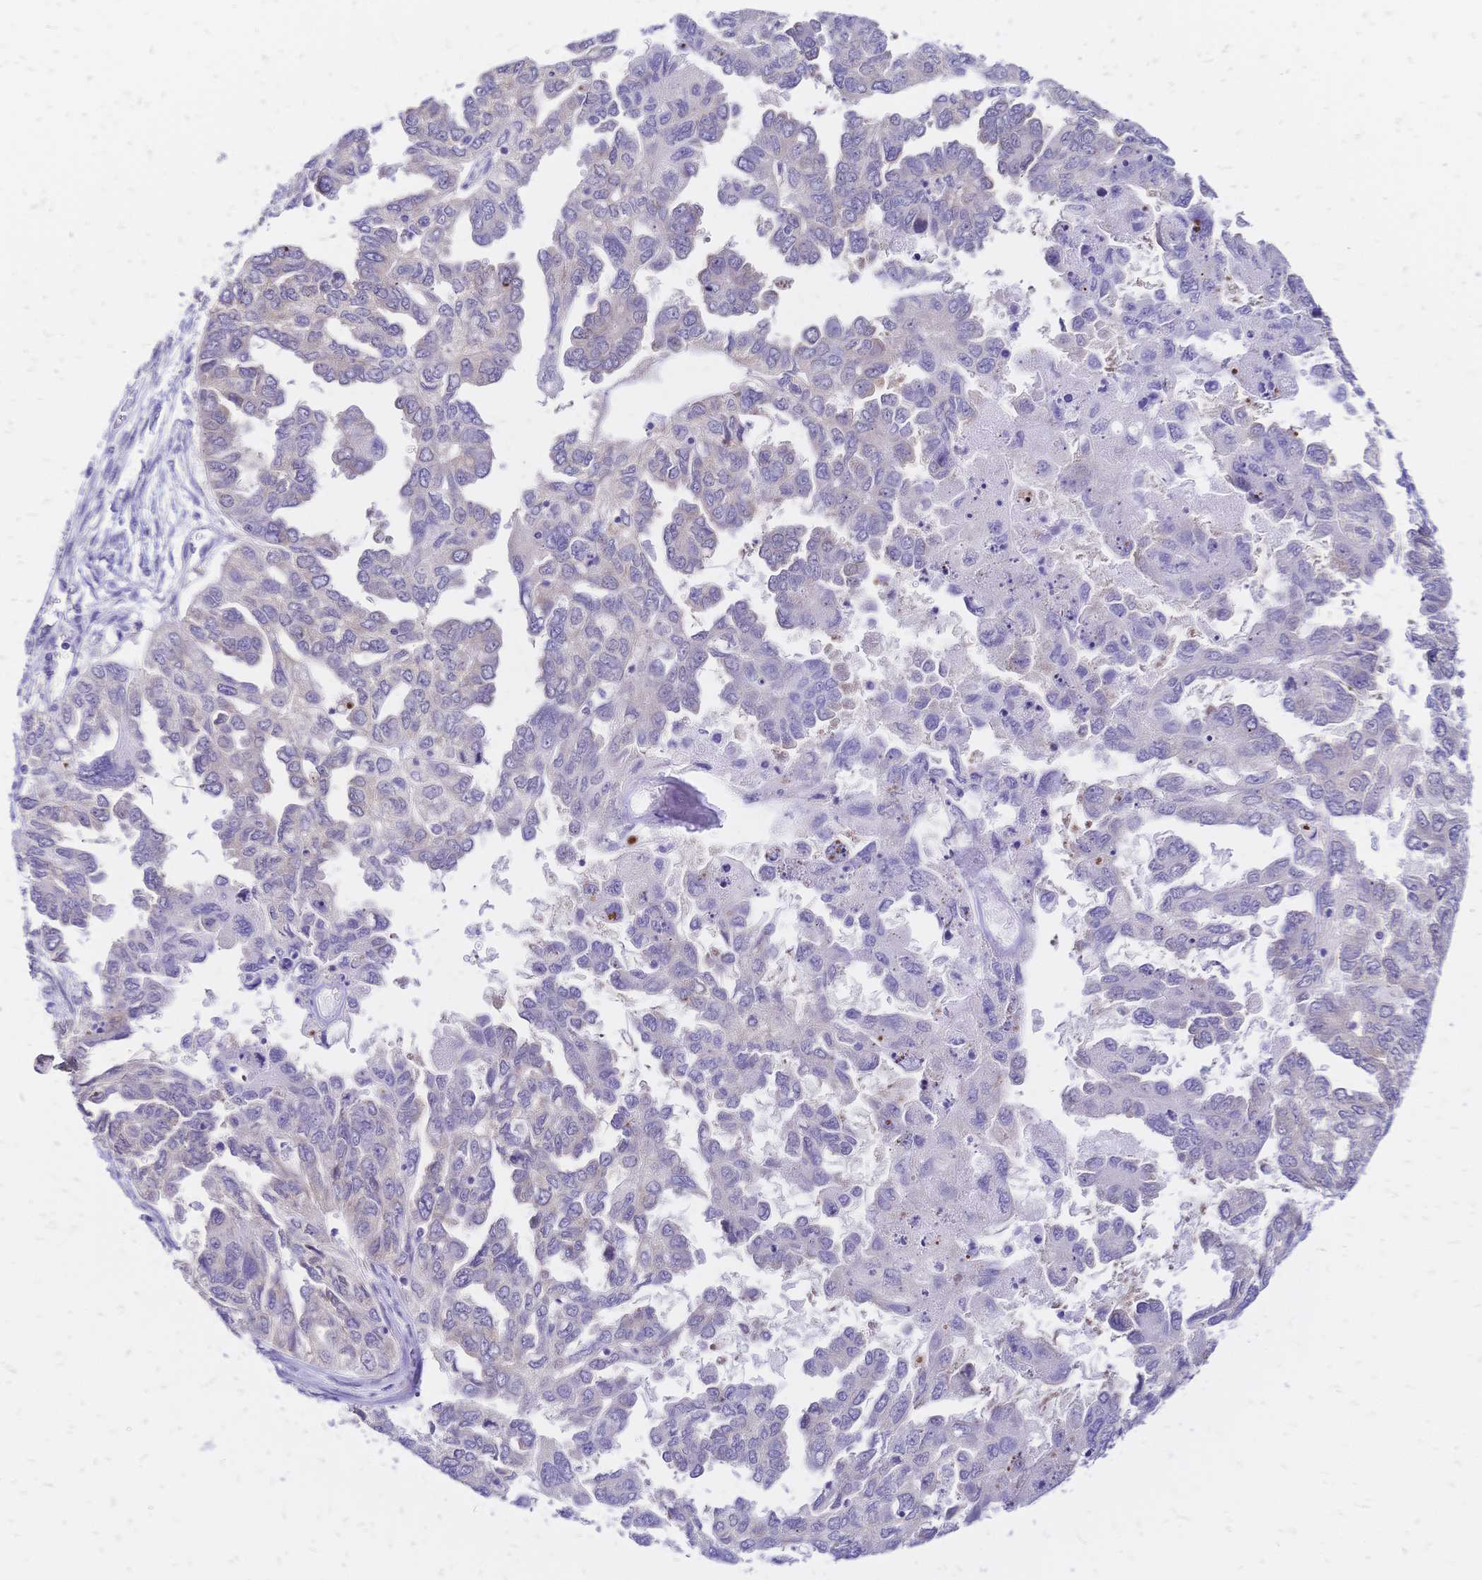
{"staining": {"intensity": "weak", "quantity": "<25%", "location": "cytoplasmic/membranous"}, "tissue": "ovarian cancer", "cell_type": "Tumor cells", "image_type": "cancer", "snomed": [{"axis": "morphology", "description": "Cystadenocarcinoma, serous, NOS"}, {"axis": "topography", "description": "Ovary"}], "caption": "Human serous cystadenocarcinoma (ovarian) stained for a protein using immunohistochemistry exhibits no positivity in tumor cells.", "gene": "GRB7", "patient": {"sex": "female", "age": 53}}